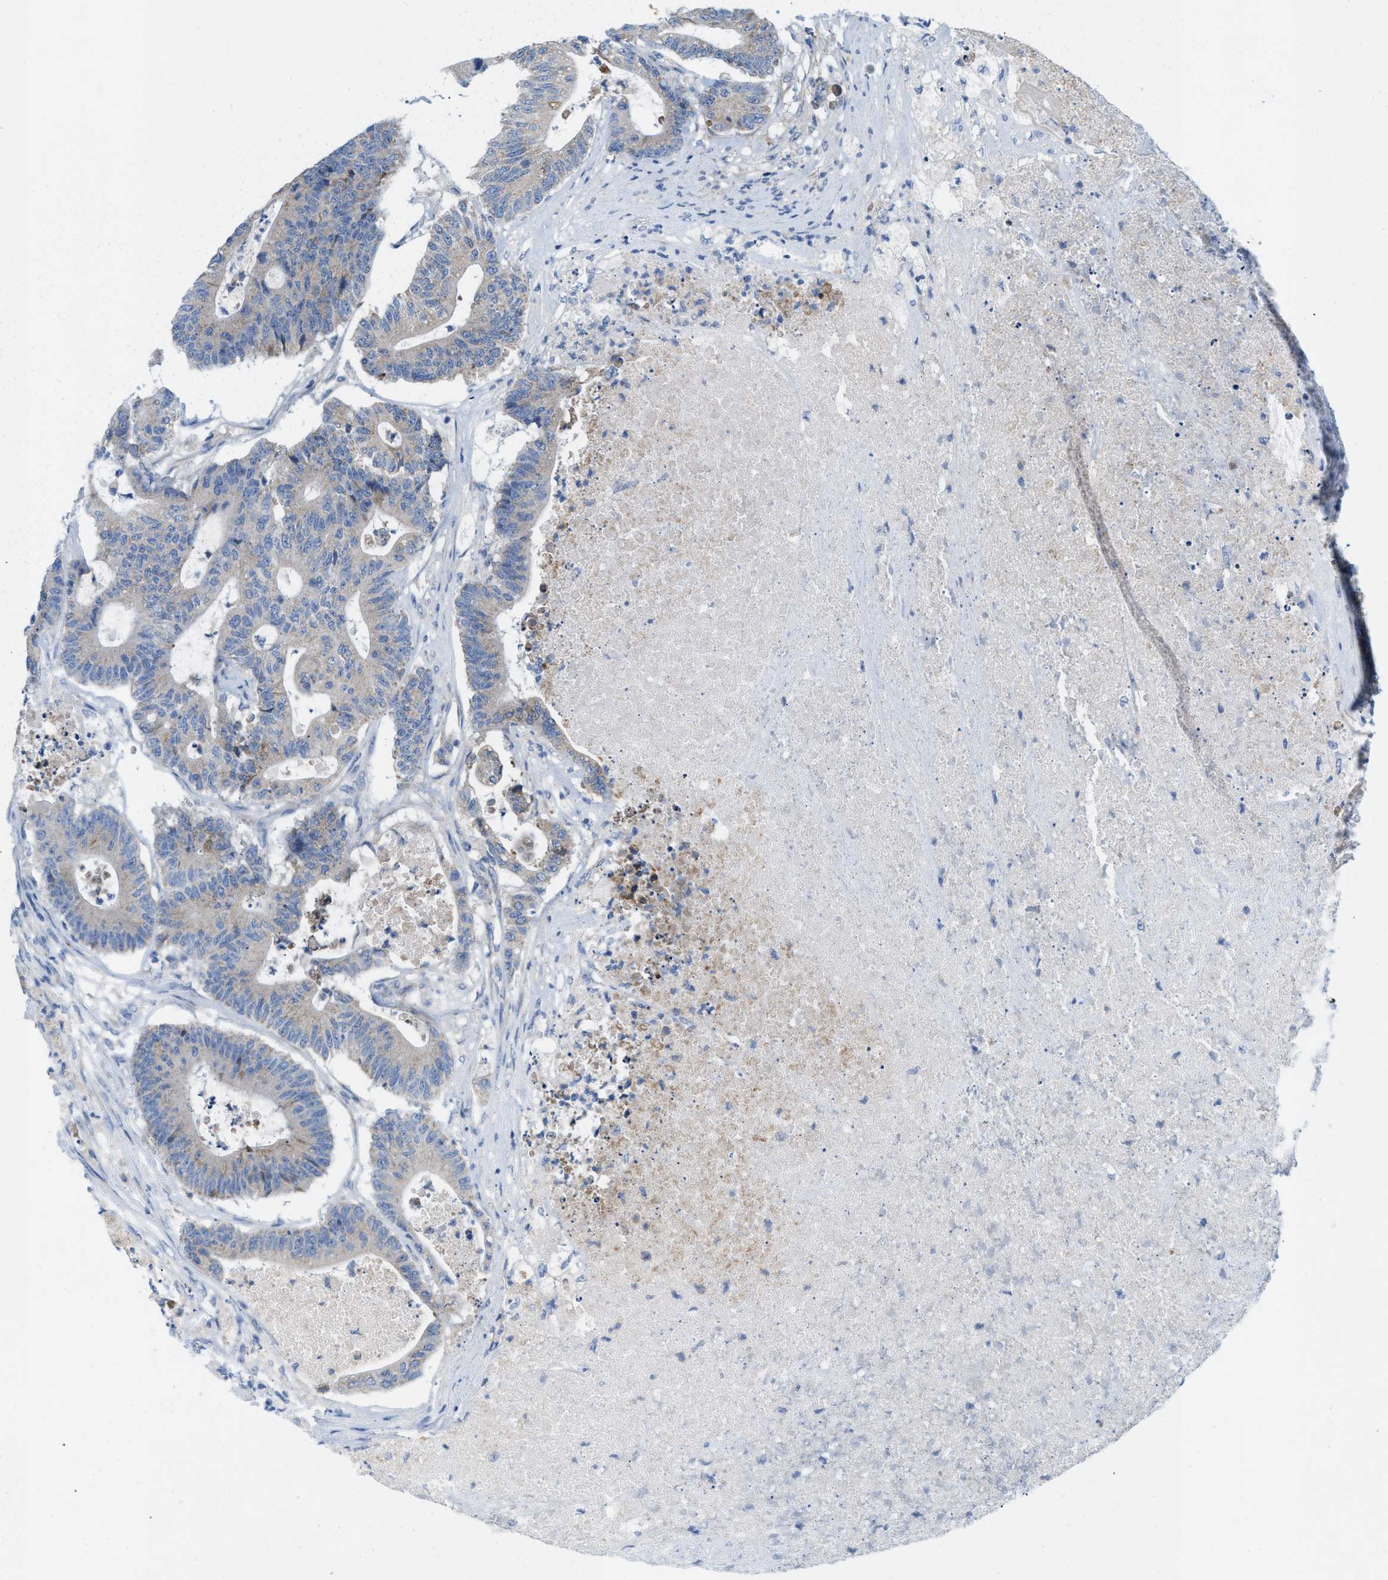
{"staining": {"intensity": "negative", "quantity": "none", "location": "none"}, "tissue": "colorectal cancer", "cell_type": "Tumor cells", "image_type": "cancer", "snomed": [{"axis": "morphology", "description": "Adenocarcinoma, NOS"}, {"axis": "topography", "description": "Colon"}], "caption": "The immunohistochemistry (IHC) photomicrograph has no significant expression in tumor cells of colorectal cancer tissue. (DAB immunohistochemistry (IHC) visualized using brightfield microscopy, high magnification).", "gene": "DYNC2I1", "patient": {"sex": "female", "age": 84}}